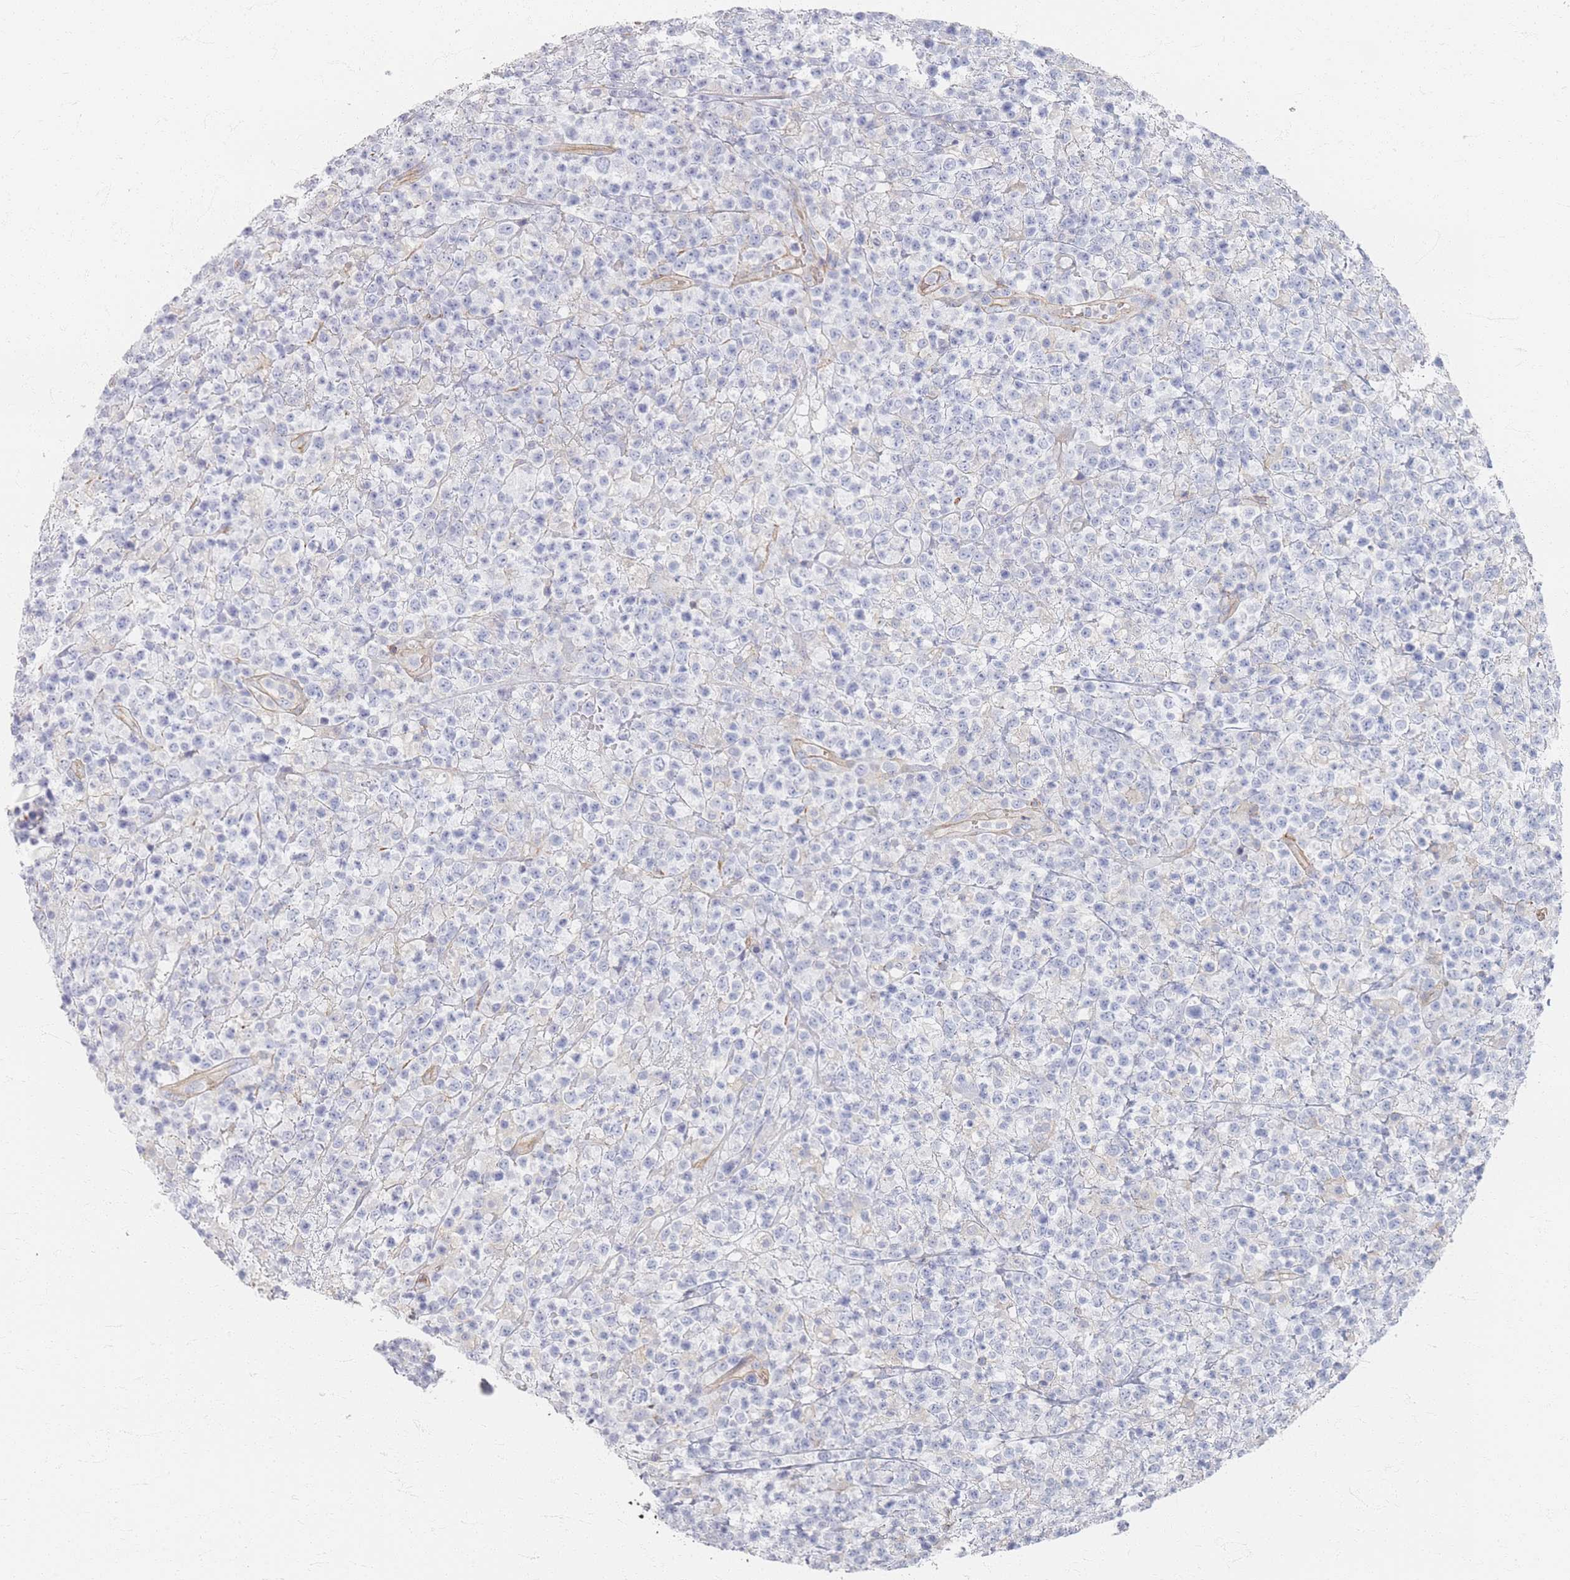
{"staining": {"intensity": "negative", "quantity": "none", "location": "none"}, "tissue": "lymphoma", "cell_type": "Tumor cells", "image_type": "cancer", "snomed": [{"axis": "morphology", "description": "Malignant lymphoma, non-Hodgkin's type, High grade"}, {"axis": "topography", "description": "Colon"}], "caption": "This is a image of immunohistochemistry staining of lymphoma, which shows no staining in tumor cells.", "gene": "GNB1", "patient": {"sex": "female", "age": 53}}